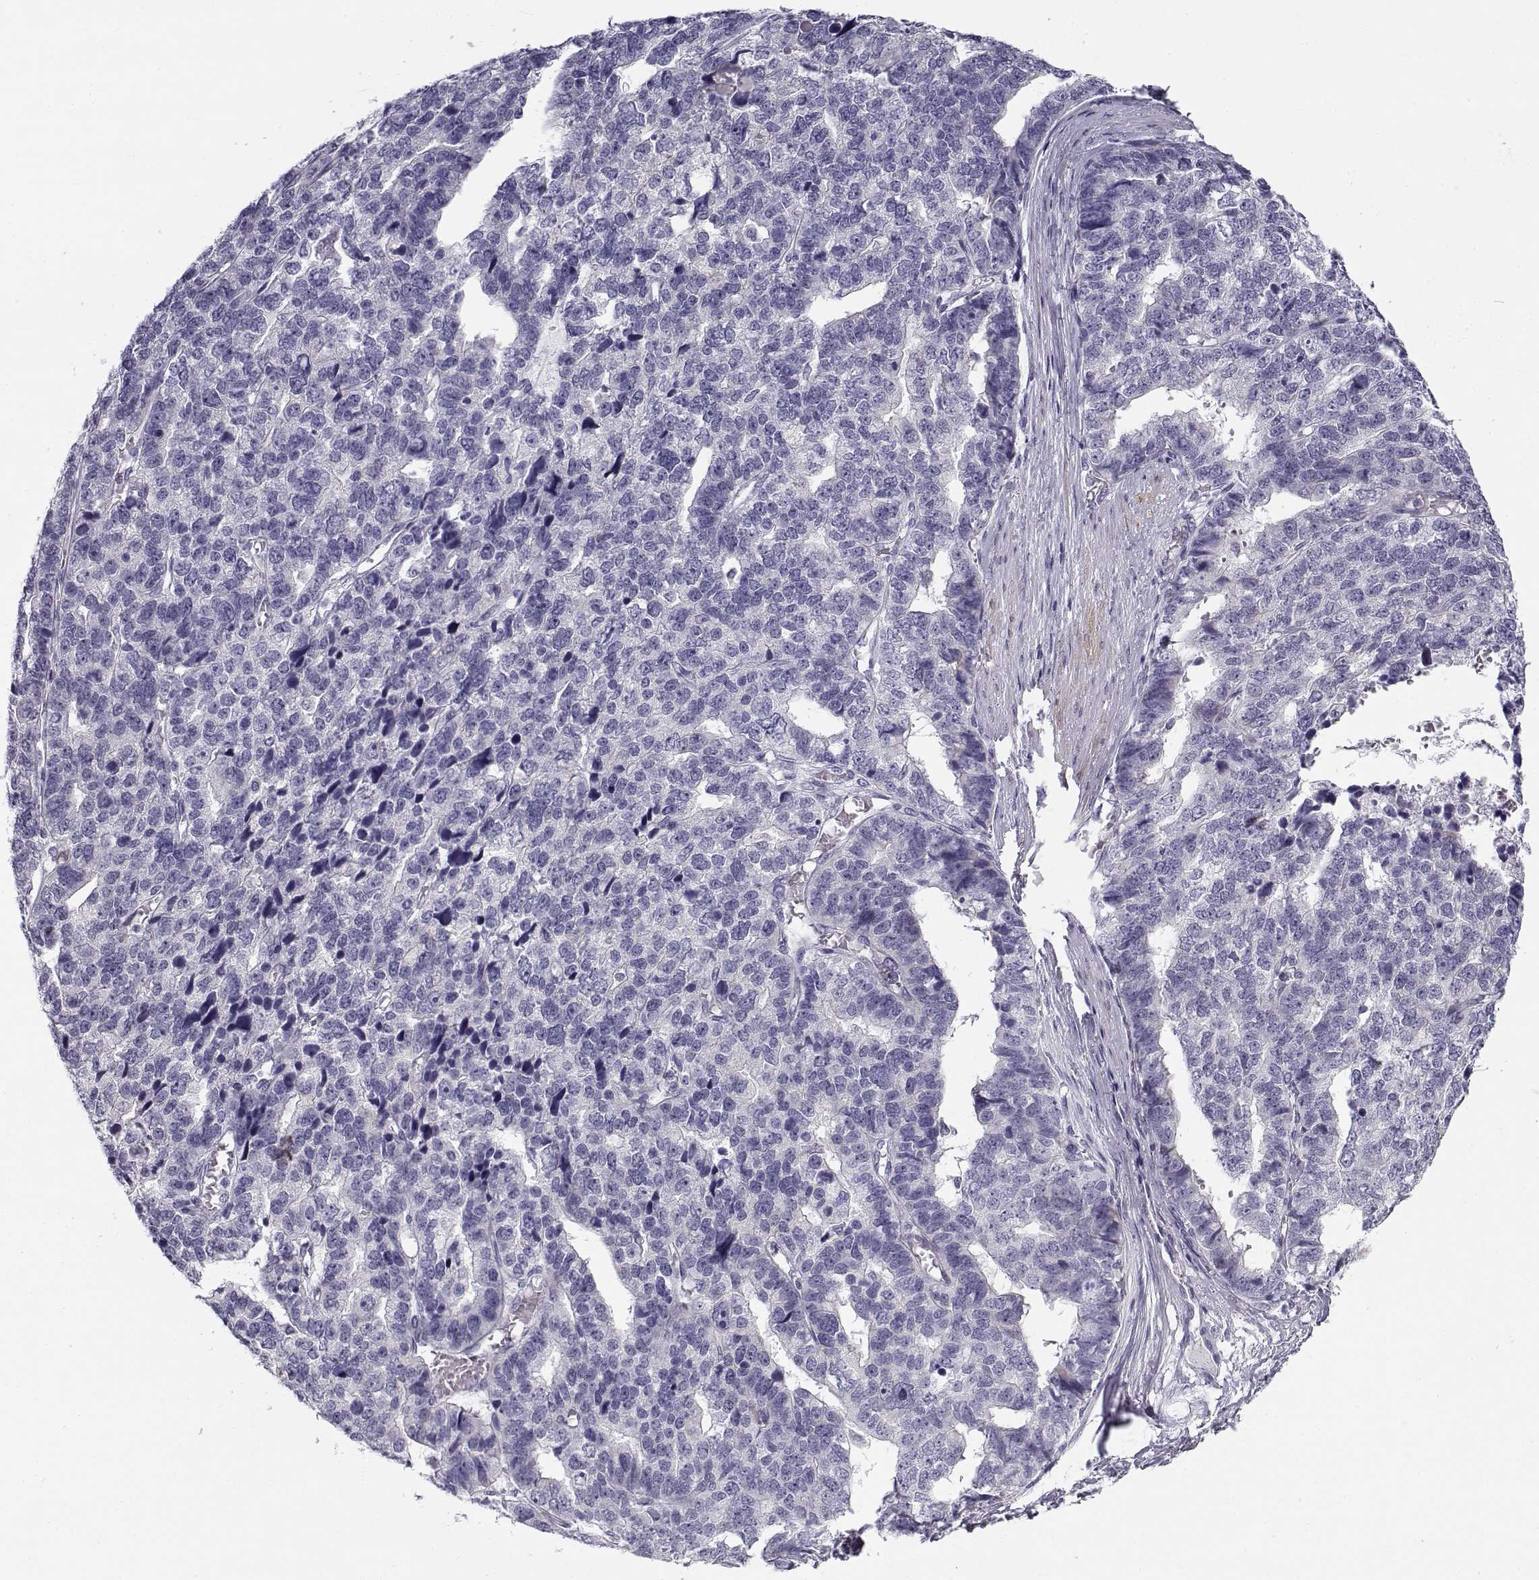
{"staining": {"intensity": "negative", "quantity": "none", "location": "none"}, "tissue": "stomach cancer", "cell_type": "Tumor cells", "image_type": "cancer", "snomed": [{"axis": "morphology", "description": "Adenocarcinoma, NOS"}, {"axis": "topography", "description": "Stomach"}], "caption": "A histopathology image of stomach adenocarcinoma stained for a protein displays no brown staining in tumor cells.", "gene": "CREB3L3", "patient": {"sex": "male", "age": 69}}